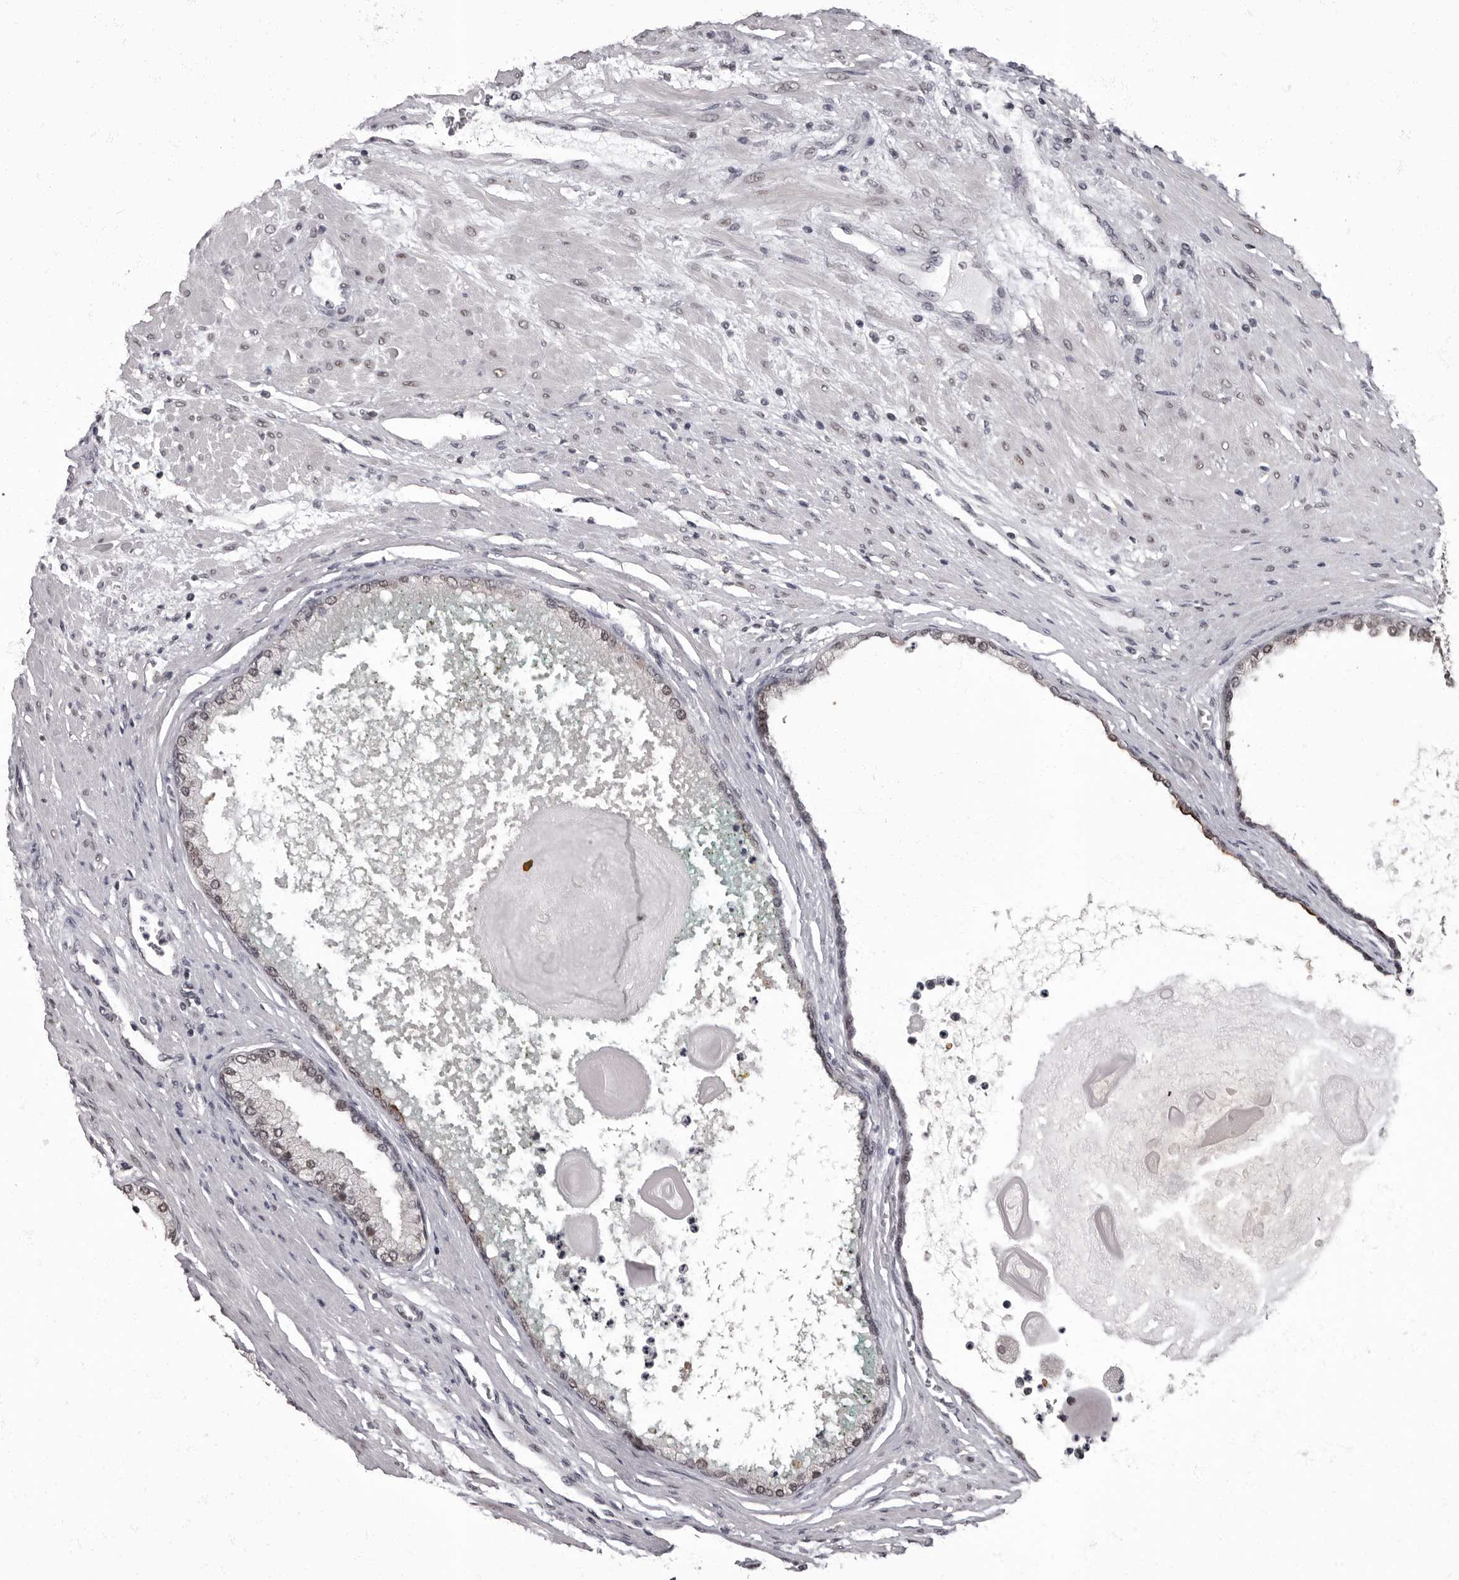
{"staining": {"intensity": "weak", "quantity": ">75%", "location": "nuclear"}, "tissue": "prostate cancer", "cell_type": "Tumor cells", "image_type": "cancer", "snomed": [{"axis": "morphology", "description": "Normal tissue, NOS"}, {"axis": "morphology", "description": "Adenocarcinoma, Low grade"}, {"axis": "topography", "description": "Prostate"}, {"axis": "topography", "description": "Peripheral nerve tissue"}], "caption": "Prostate adenocarcinoma (low-grade) was stained to show a protein in brown. There is low levels of weak nuclear positivity in approximately >75% of tumor cells.", "gene": "C1orf50", "patient": {"sex": "male", "age": 71}}